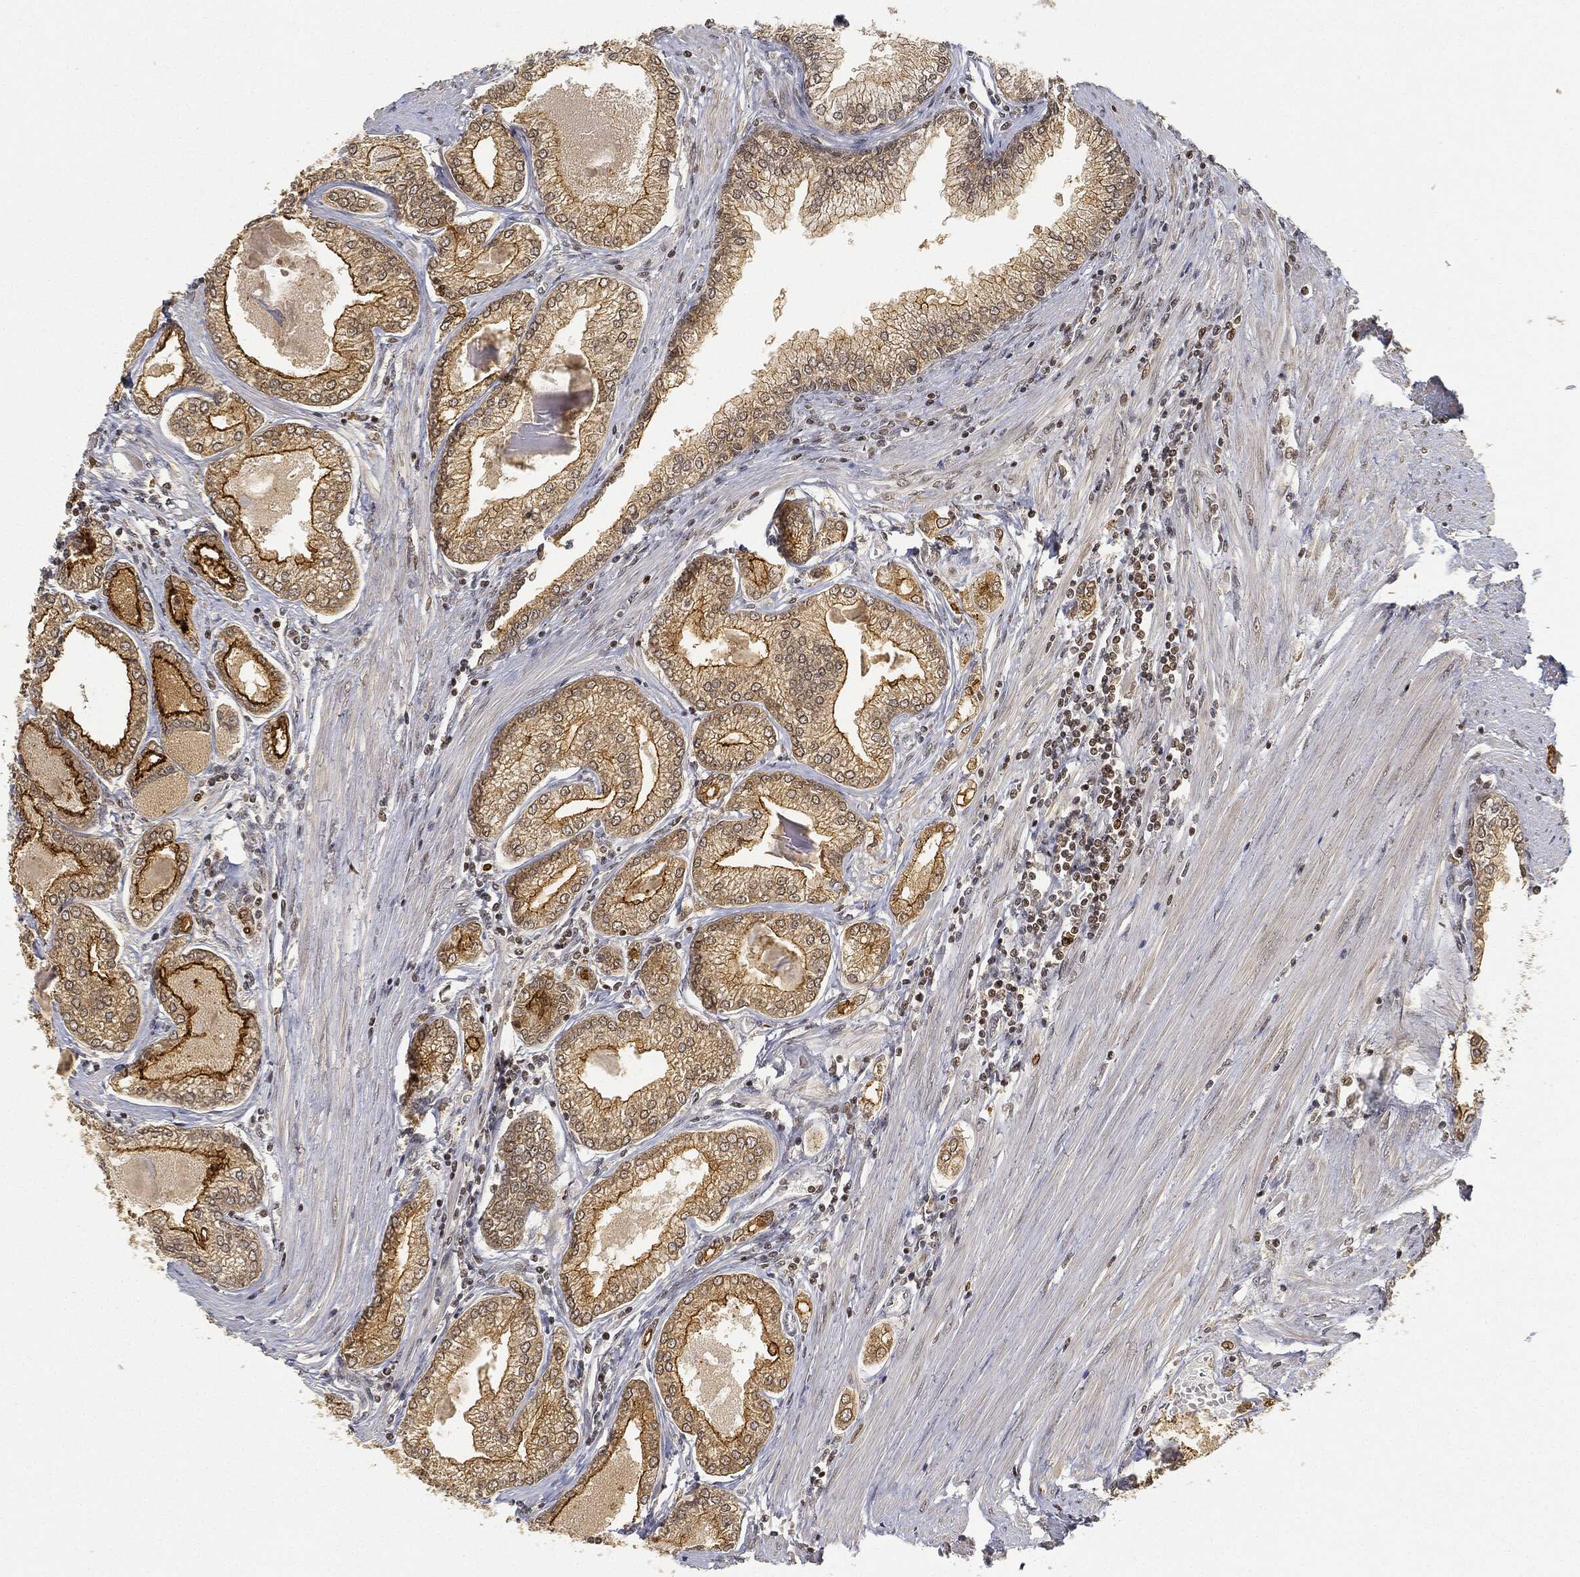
{"staining": {"intensity": "strong", "quantity": "25%-75%", "location": "cytoplasmic/membranous"}, "tissue": "prostate cancer", "cell_type": "Tumor cells", "image_type": "cancer", "snomed": [{"axis": "morphology", "description": "Adenocarcinoma, Low grade"}, {"axis": "topography", "description": "Prostate"}], "caption": "Prostate low-grade adenocarcinoma stained with a brown dye displays strong cytoplasmic/membranous positive expression in approximately 25%-75% of tumor cells.", "gene": "CIB1", "patient": {"sex": "male", "age": 72}}